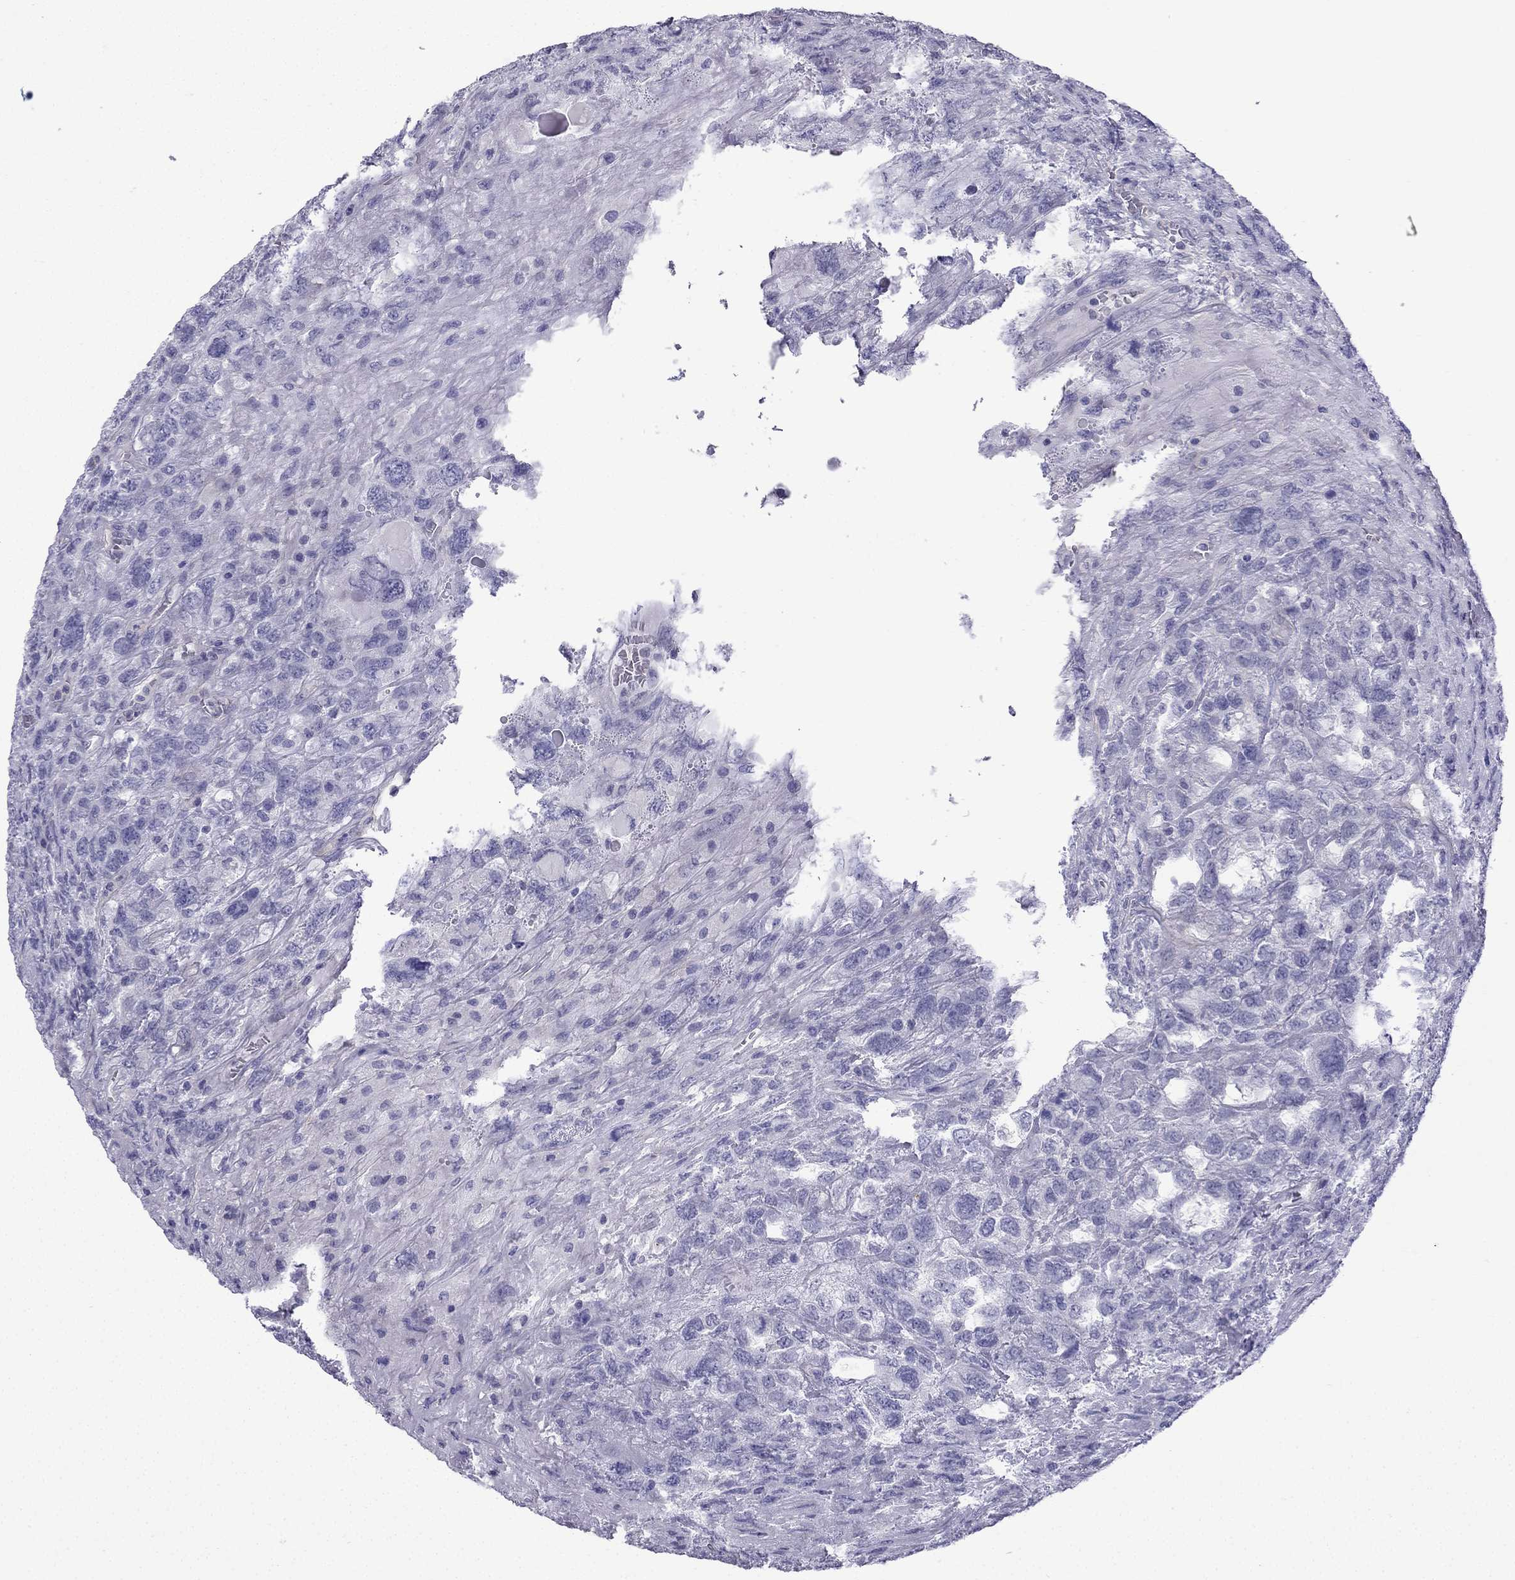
{"staining": {"intensity": "negative", "quantity": "none", "location": "none"}, "tissue": "testis cancer", "cell_type": "Tumor cells", "image_type": "cancer", "snomed": [{"axis": "morphology", "description": "Seminoma, NOS"}, {"axis": "topography", "description": "Testis"}], "caption": "High magnification brightfield microscopy of testis cancer (seminoma) stained with DAB (brown) and counterstained with hematoxylin (blue): tumor cells show no significant staining.", "gene": "GJA8", "patient": {"sex": "male", "age": 52}}